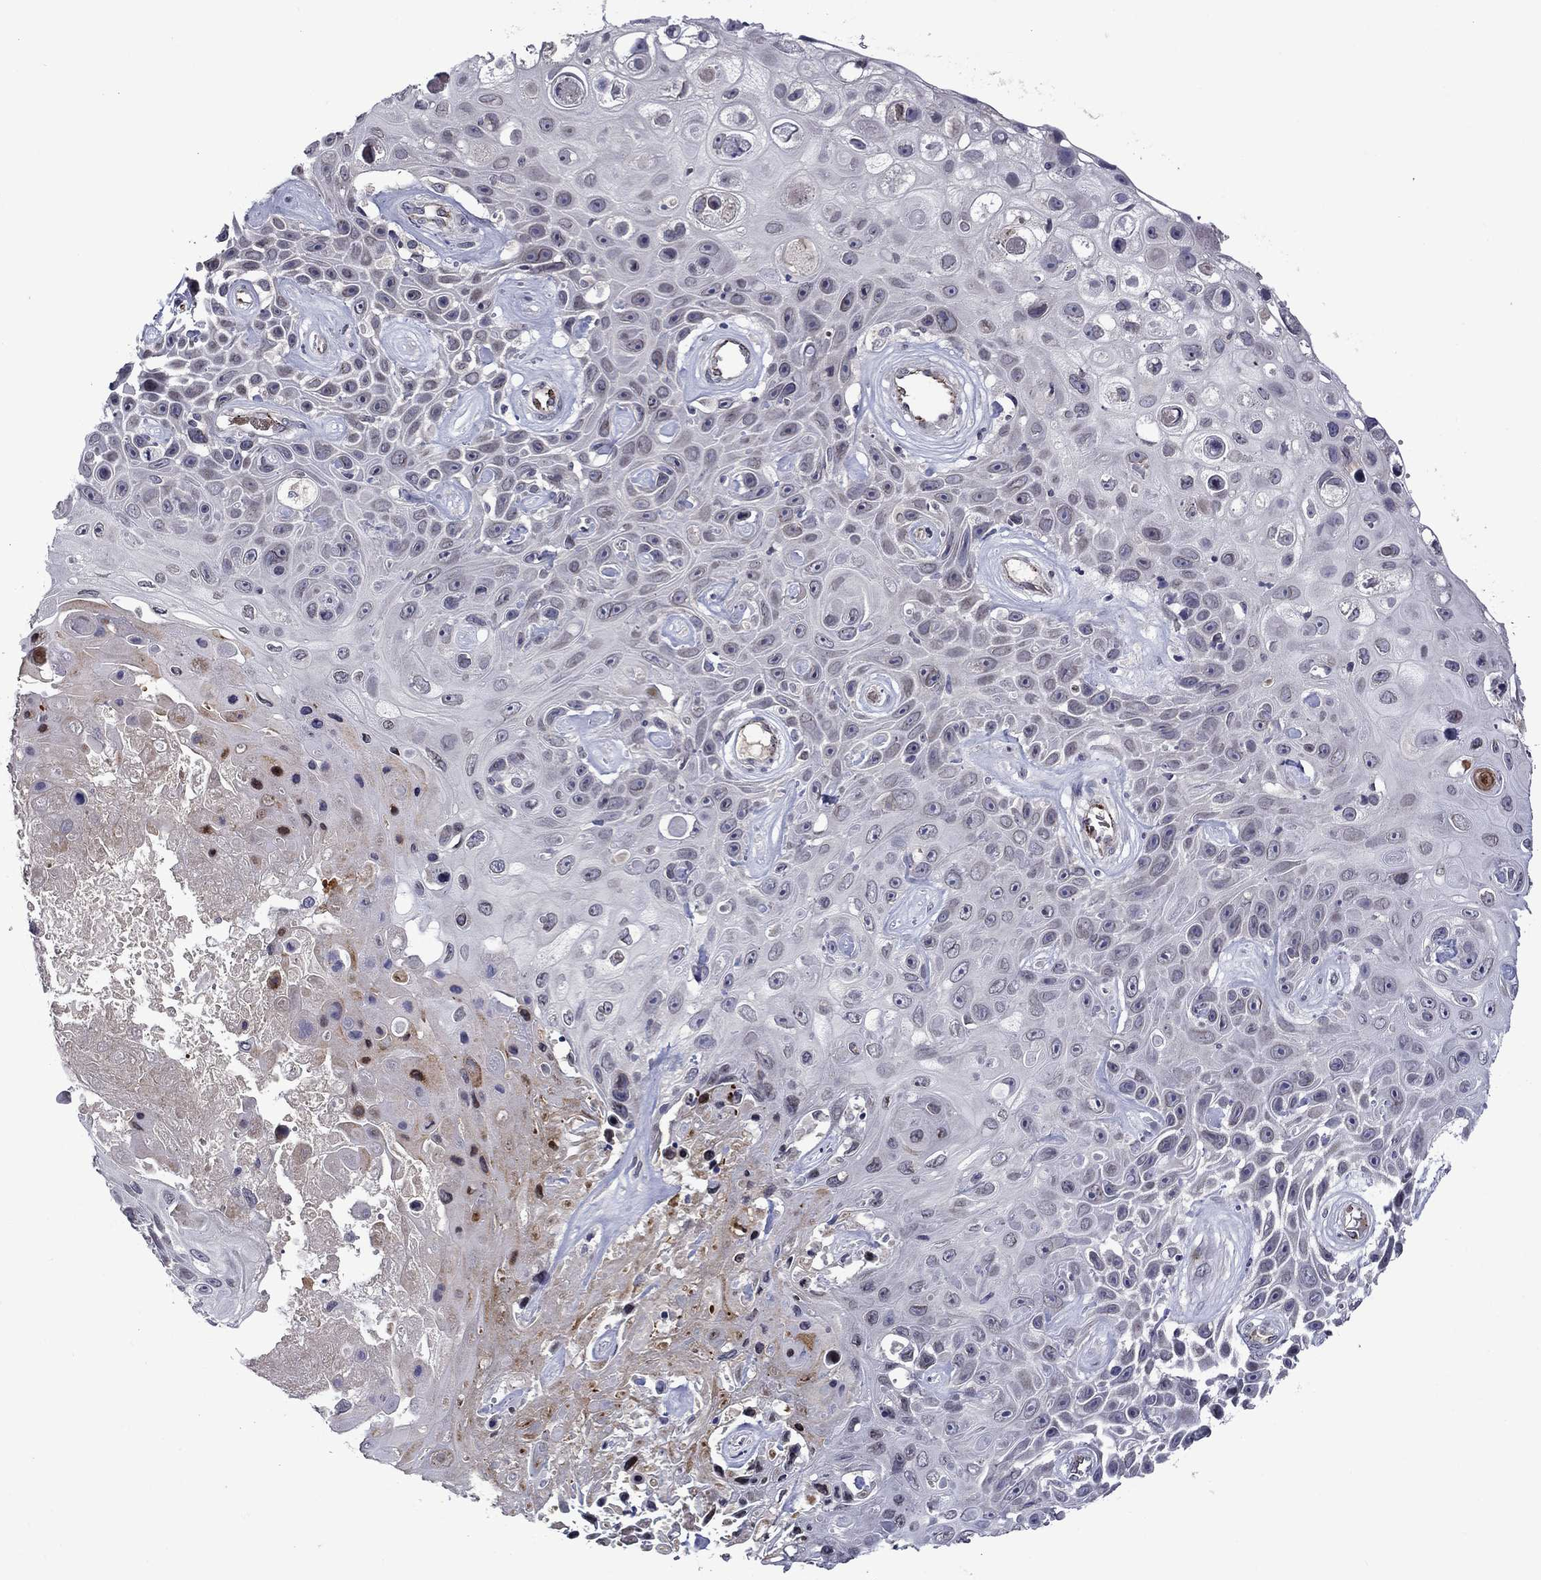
{"staining": {"intensity": "negative", "quantity": "none", "location": "none"}, "tissue": "skin cancer", "cell_type": "Tumor cells", "image_type": "cancer", "snomed": [{"axis": "morphology", "description": "Squamous cell carcinoma, NOS"}, {"axis": "topography", "description": "Skin"}], "caption": "DAB immunohistochemical staining of human squamous cell carcinoma (skin) demonstrates no significant expression in tumor cells.", "gene": "SLITRK1", "patient": {"sex": "male", "age": 82}}